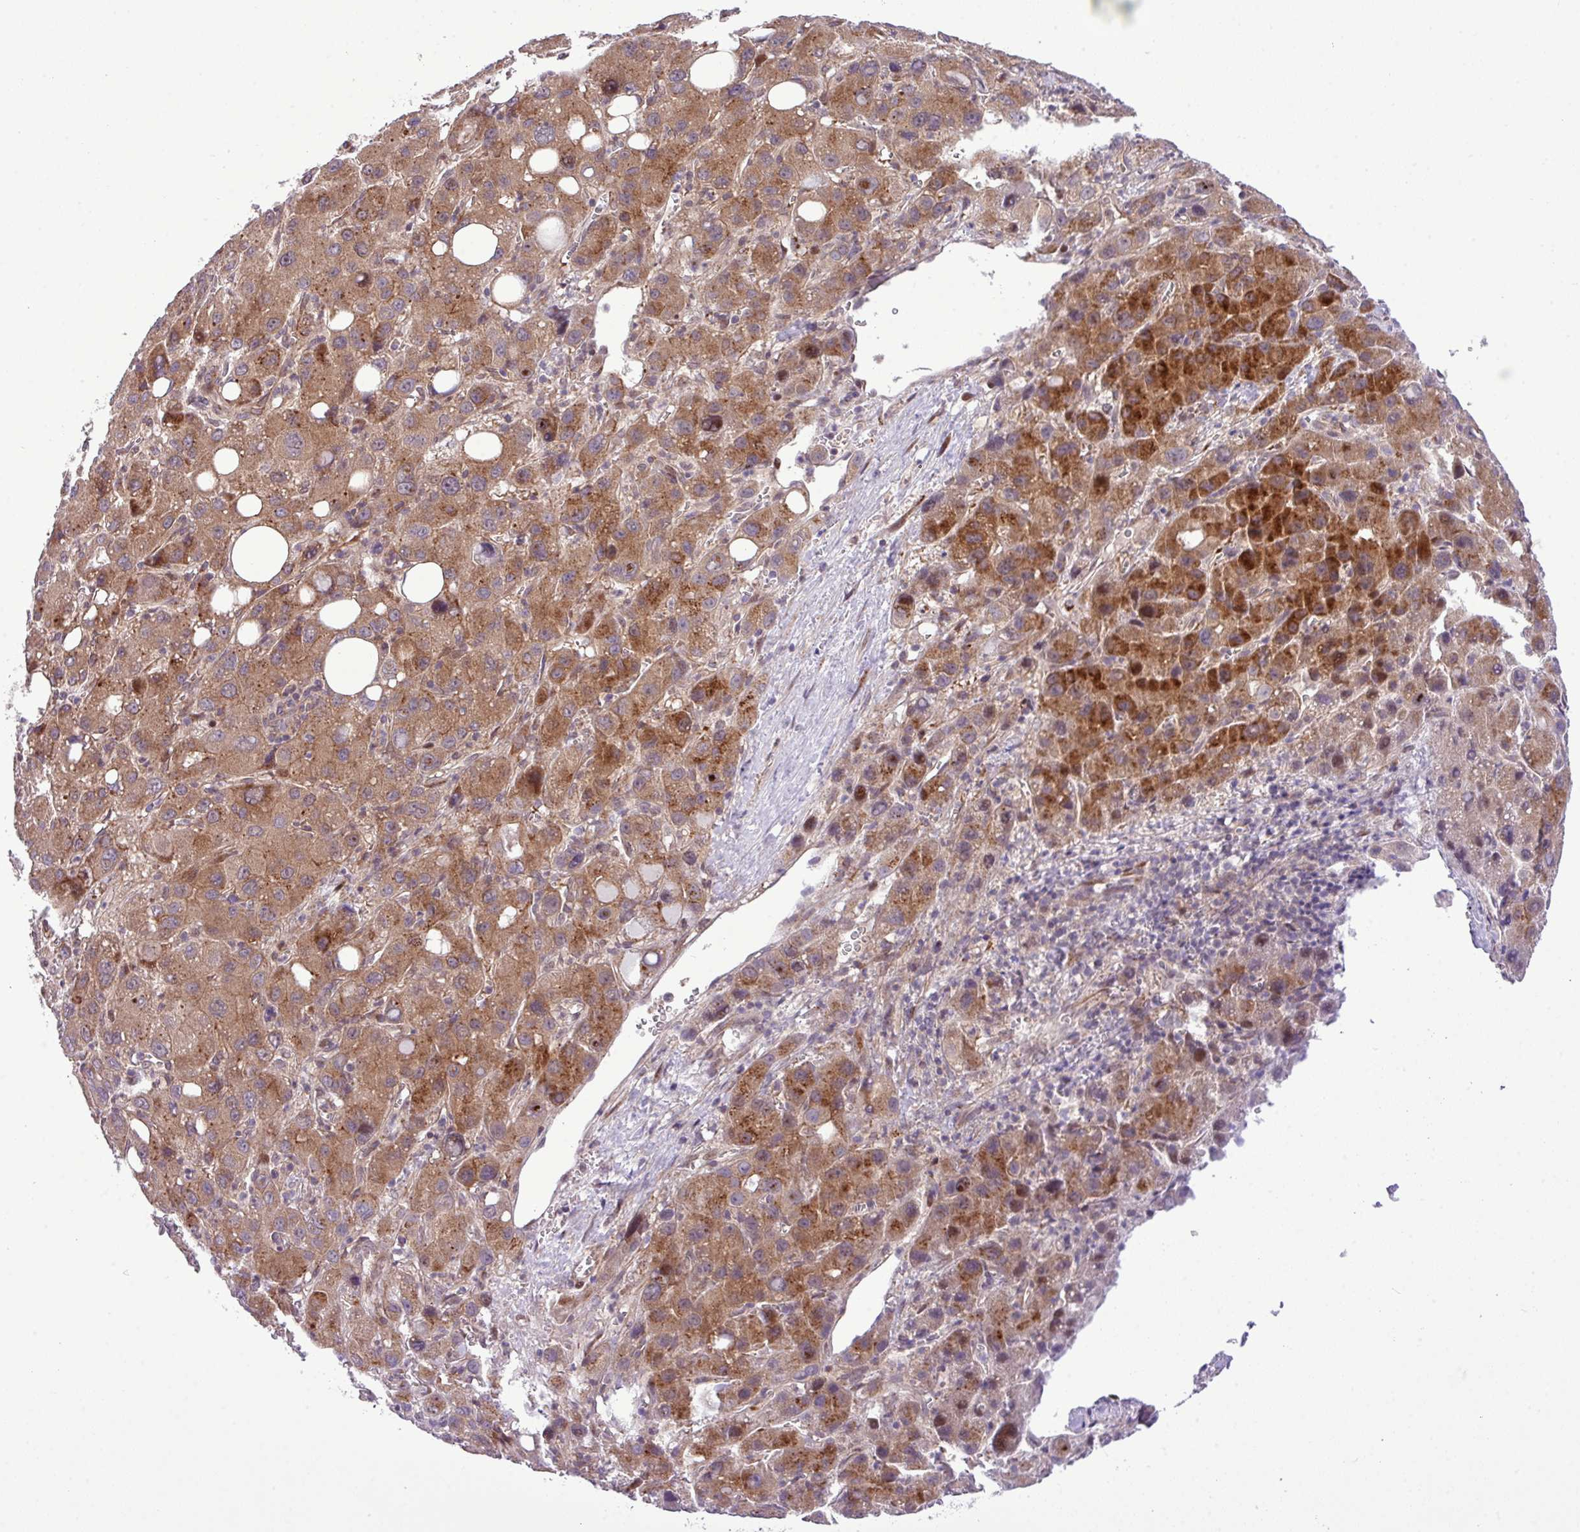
{"staining": {"intensity": "moderate", "quantity": ">75%", "location": "cytoplasmic/membranous"}, "tissue": "liver cancer", "cell_type": "Tumor cells", "image_type": "cancer", "snomed": [{"axis": "morphology", "description": "Carcinoma, Hepatocellular, NOS"}, {"axis": "topography", "description": "Liver"}], "caption": "Immunohistochemical staining of human liver hepatocellular carcinoma exhibits medium levels of moderate cytoplasmic/membranous positivity in about >75% of tumor cells.", "gene": "B3GNT9", "patient": {"sex": "male", "age": 55}}